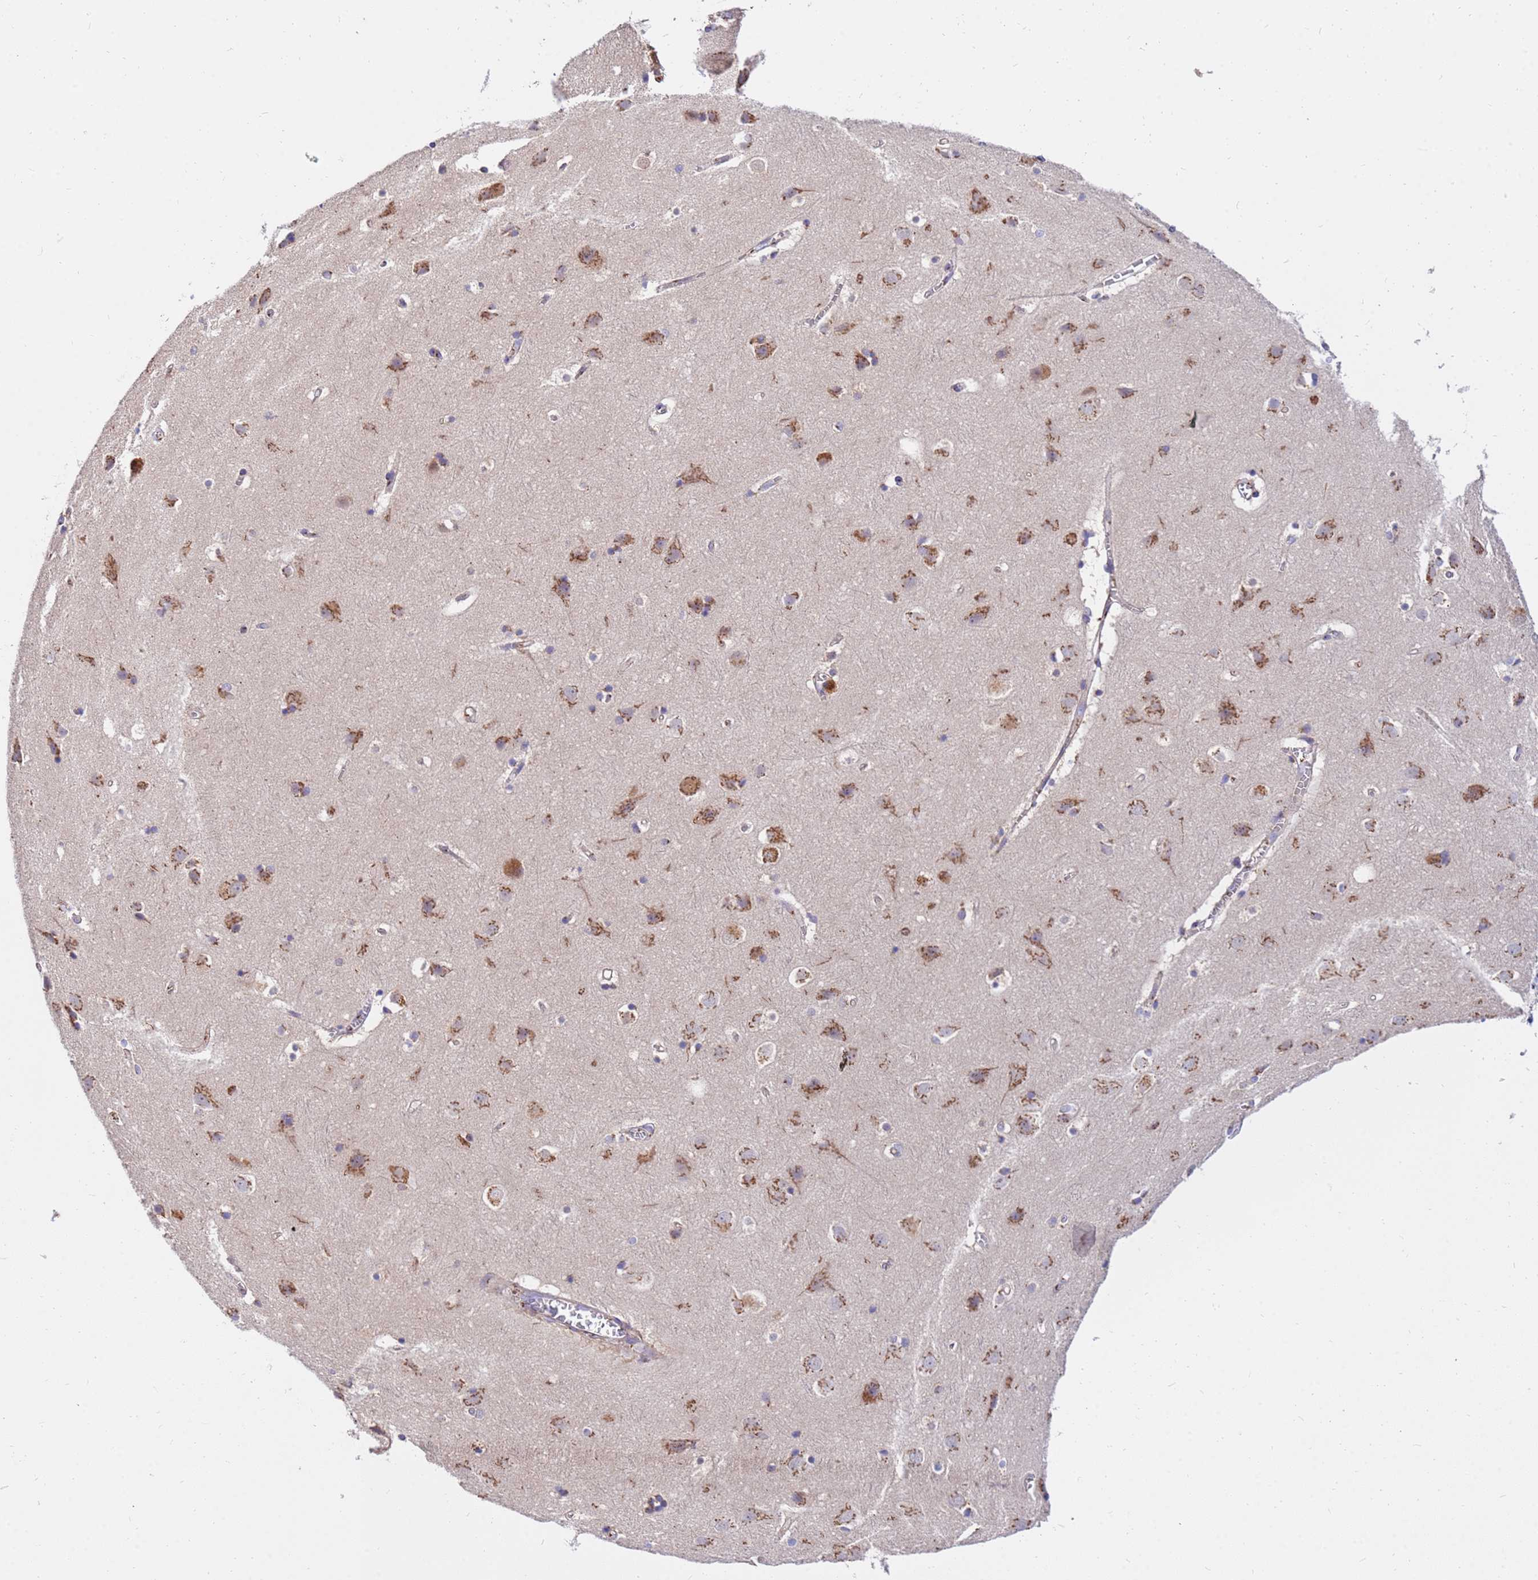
{"staining": {"intensity": "weak", "quantity": "25%-75%", "location": "cytoplasmic/membranous"}, "tissue": "cerebral cortex", "cell_type": "Endothelial cells", "image_type": "normal", "snomed": [{"axis": "morphology", "description": "Normal tissue, NOS"}, {"axis": "topography", "description": "Cerebral cortex"}], "caption": "Immunohistochemistry (IHC) staining of normal cerebral cortex, which demonstrates low levels of weak cytoplasmic/membranous staining in approximately 25%-75% of endothelial cells indicating weak cytoplasmic/membranous protein expression. The staining was performed using DAB (3,3'-diaminobenzidine) (brown) for protein detection and nuclei were counterstained in hematoxylin (blue).", "gene": "HPS3", "patient": {"sex": "male", "age": 54}}